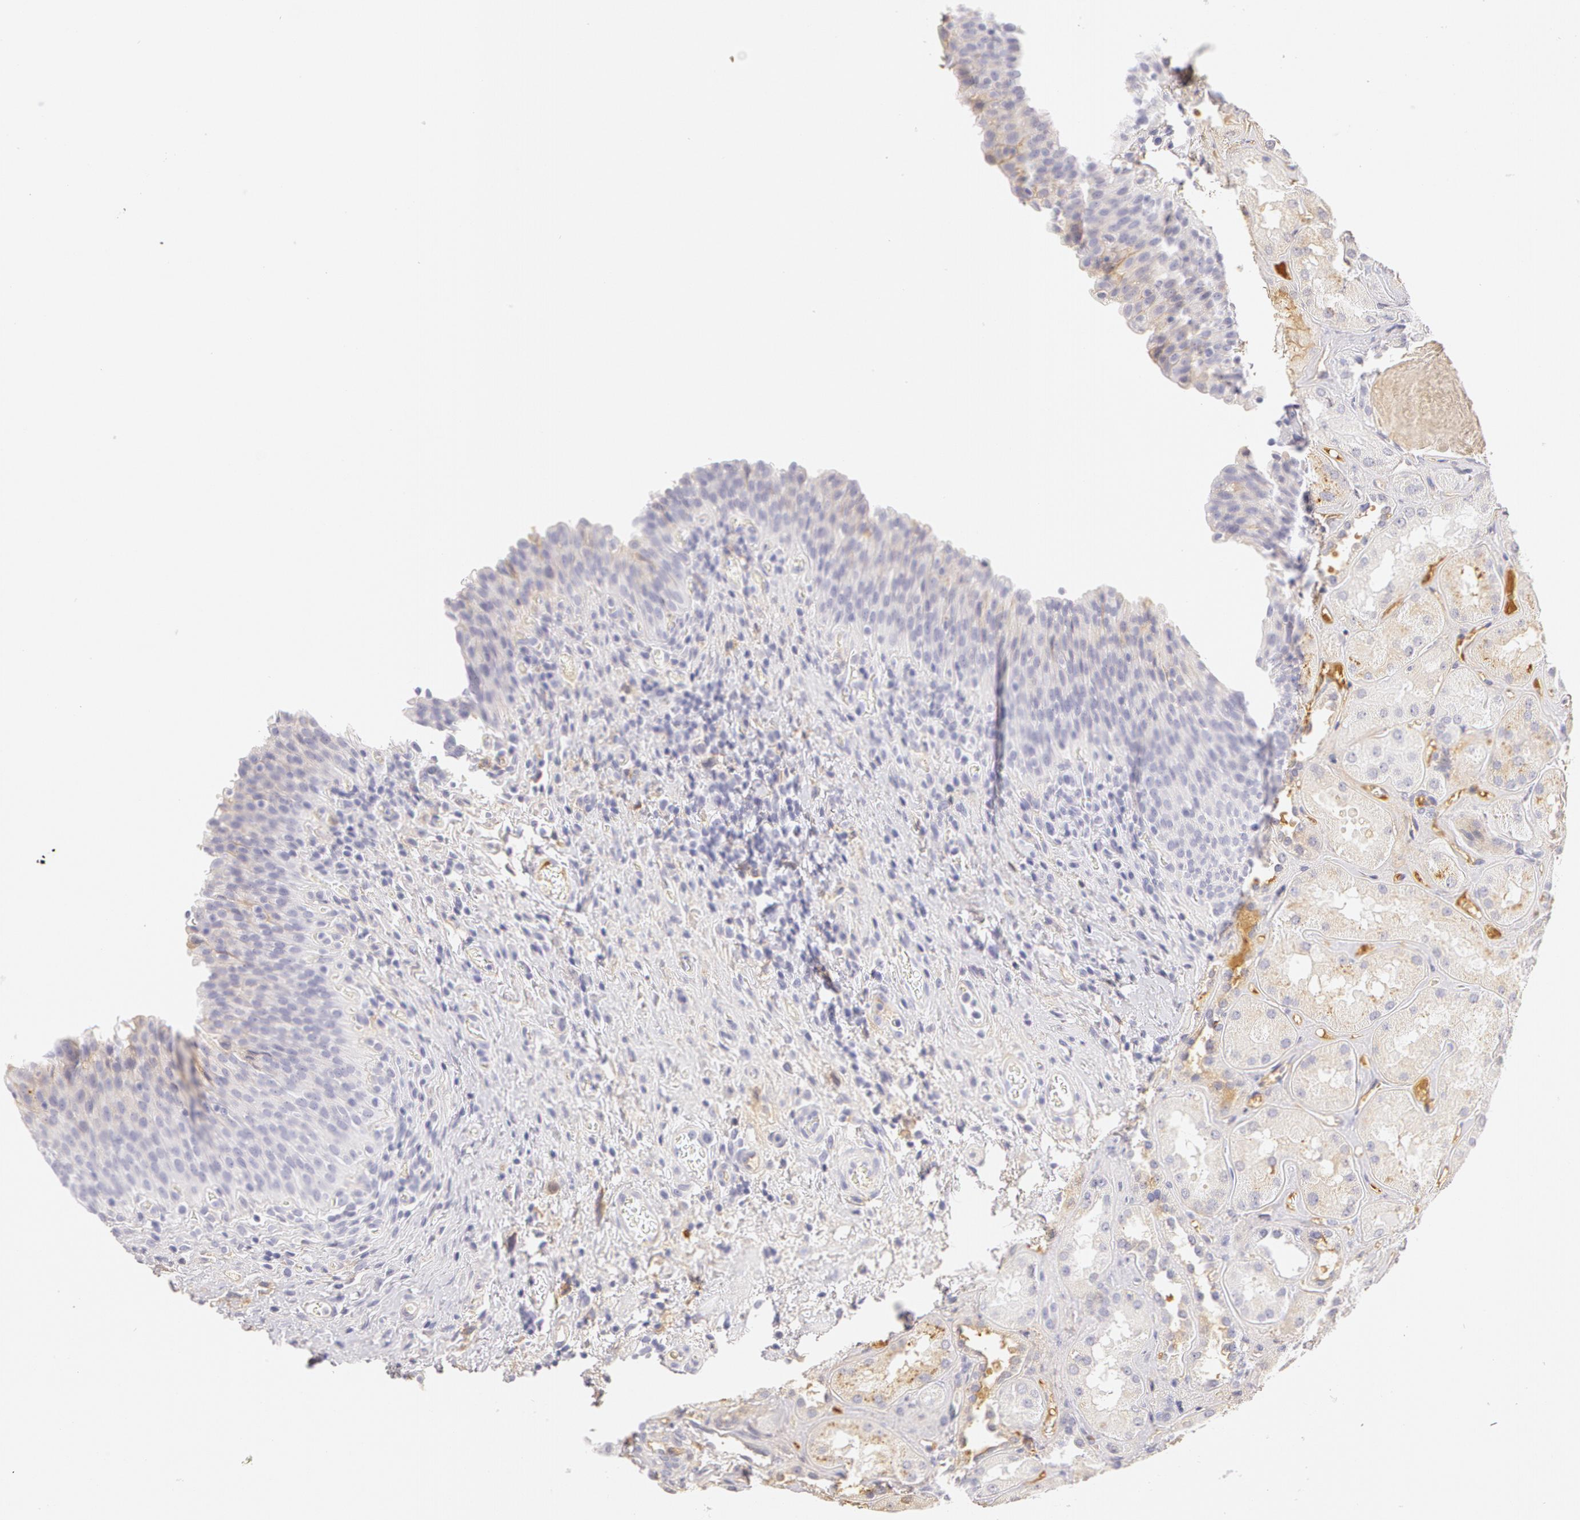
{"staining": {"intensity": "negative", "quantity": "none", "location": "none"}, "tissue": "urinary bladder", "cell_type": "Urothelial cells", "image_type": "normal", "snomed": [{"axis": "morphology", "description": "Normal tissue, NOS"}, {"axis": "topography", "description": "Urinary bladder"}], "caption": "Urothelial cells are negative for brown protein staining in normal urinary bladder.", "gene": "AHSG", "patient": {"sex": "male", "age": 51}}